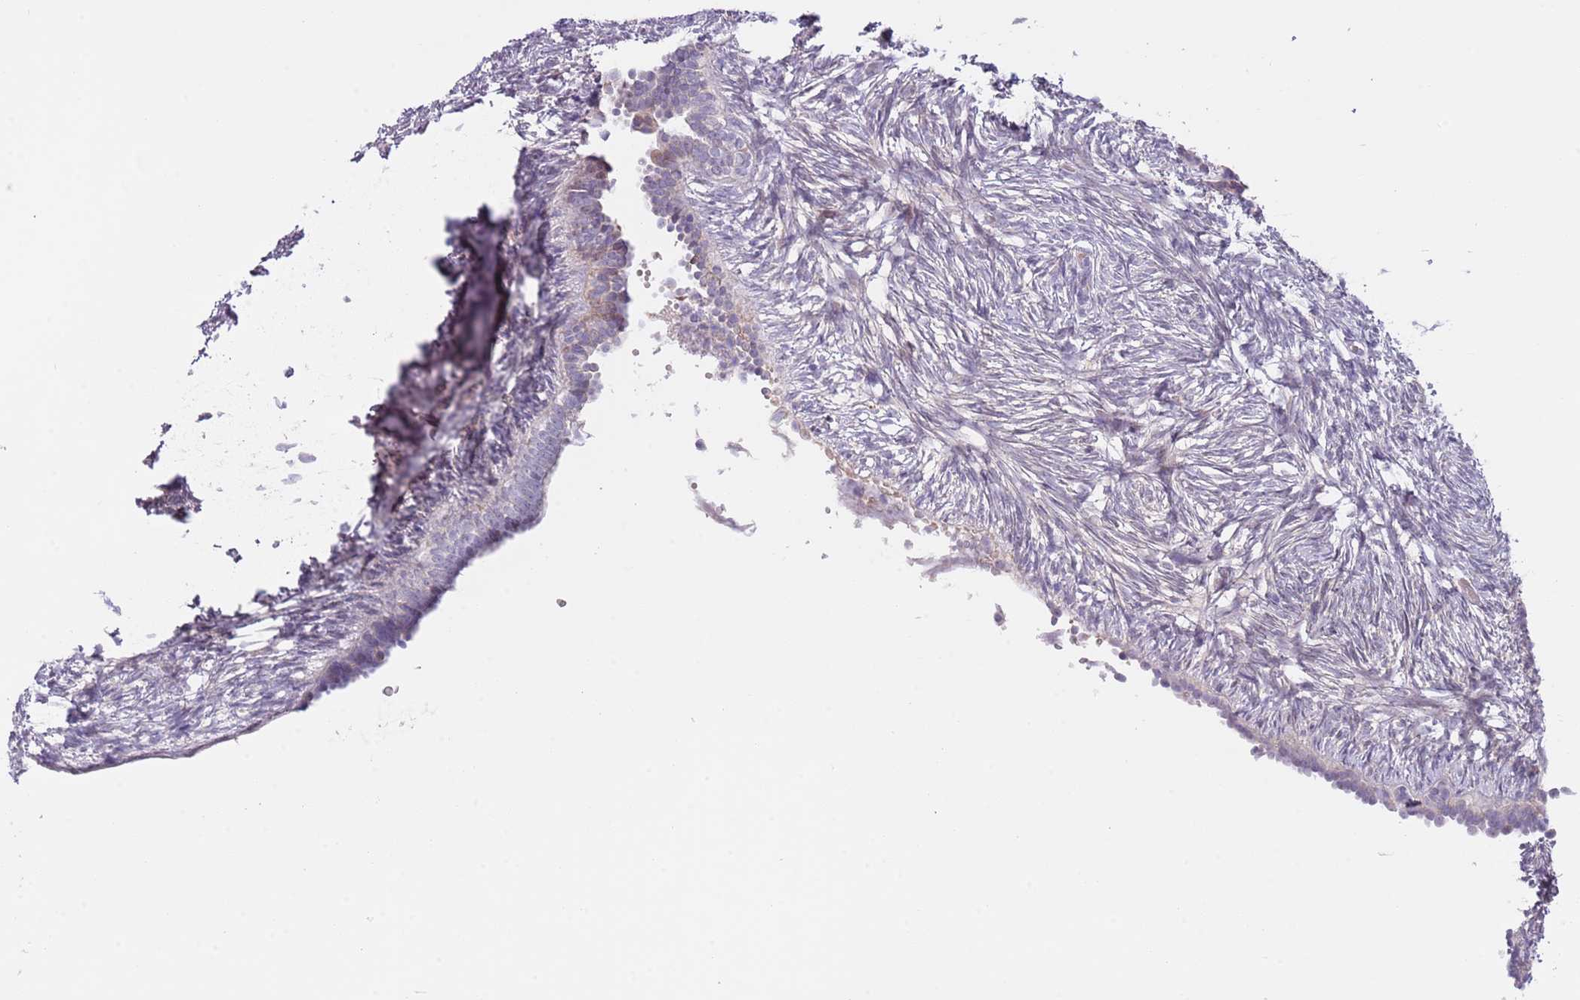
{"staining": {"intensity": "negative", "quantity": "none", "location": "none"}, "tissue": "ovary", "cell_type": "Ovarian stroma cells", "image_type": "normal", "snomed": [{"axis": "morphology", "description": "Normal tissue, NOS"}, {"axis": "topography", "description": "Ovary"}], "caption": "Ovarian stroma cells show no significant expression in normal ovary. (DAB (3,3'-diaminobenzidine) IHC with hematoxylin counter stain).", "gene": "AP1S2", "patient": {"sex": "female", "age": 51}}